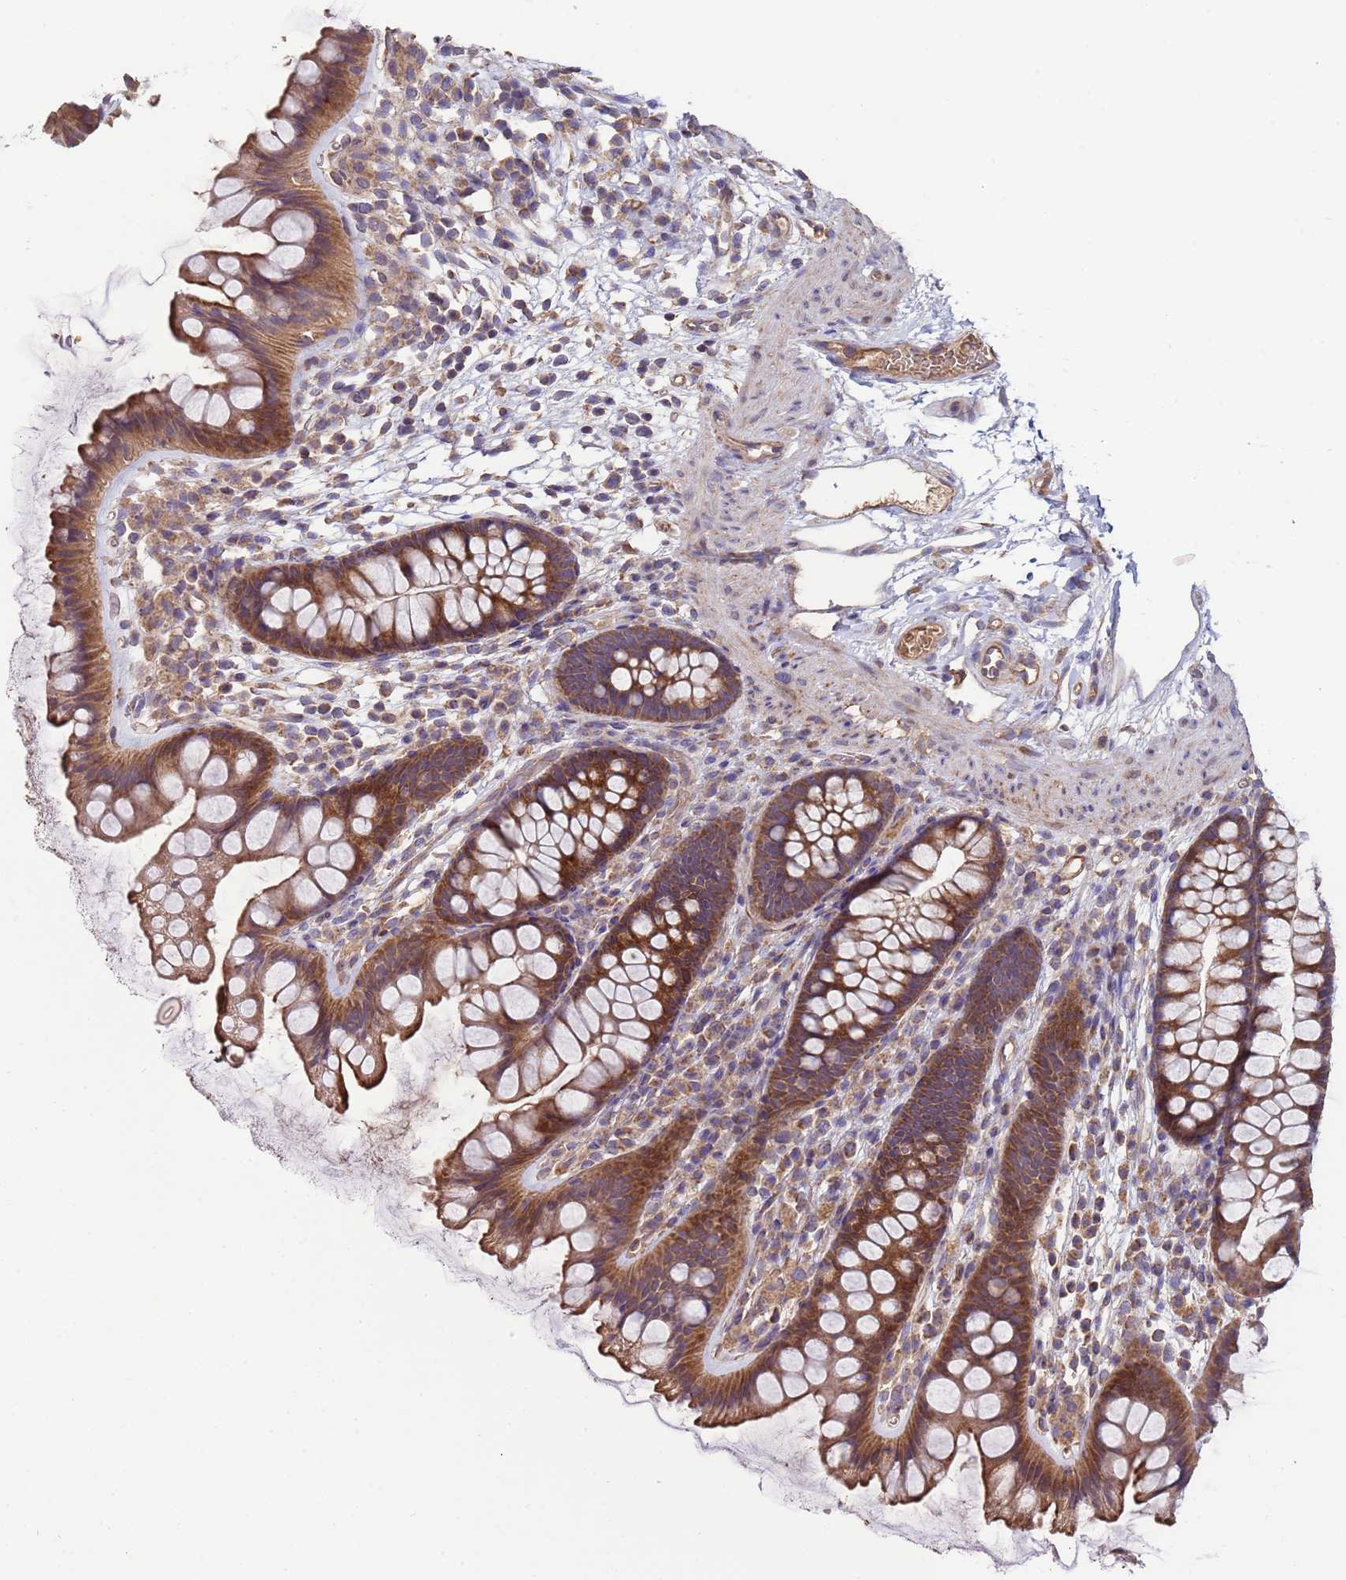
{"staining": {"intensity": "moderate", "quantity": ">75%", "location": "cytoplasmic/membranous"}, "tissue": "colon", "cell_type": "Endothelial cells", "image_type": "normal", "snomed": [{"axis": "morphology", "description": "Normal tissue, NOS"}, {"axis": "topography", "description": "Colon"}], "caption": "Colon stained with DAB IHC exhibits medium levels of moderate cytoplasmic/membranous expression in about >75% of endothelial cells.", "gene": "EEF1AKMT1", "patient": {"sex": "female", "age": 62}}